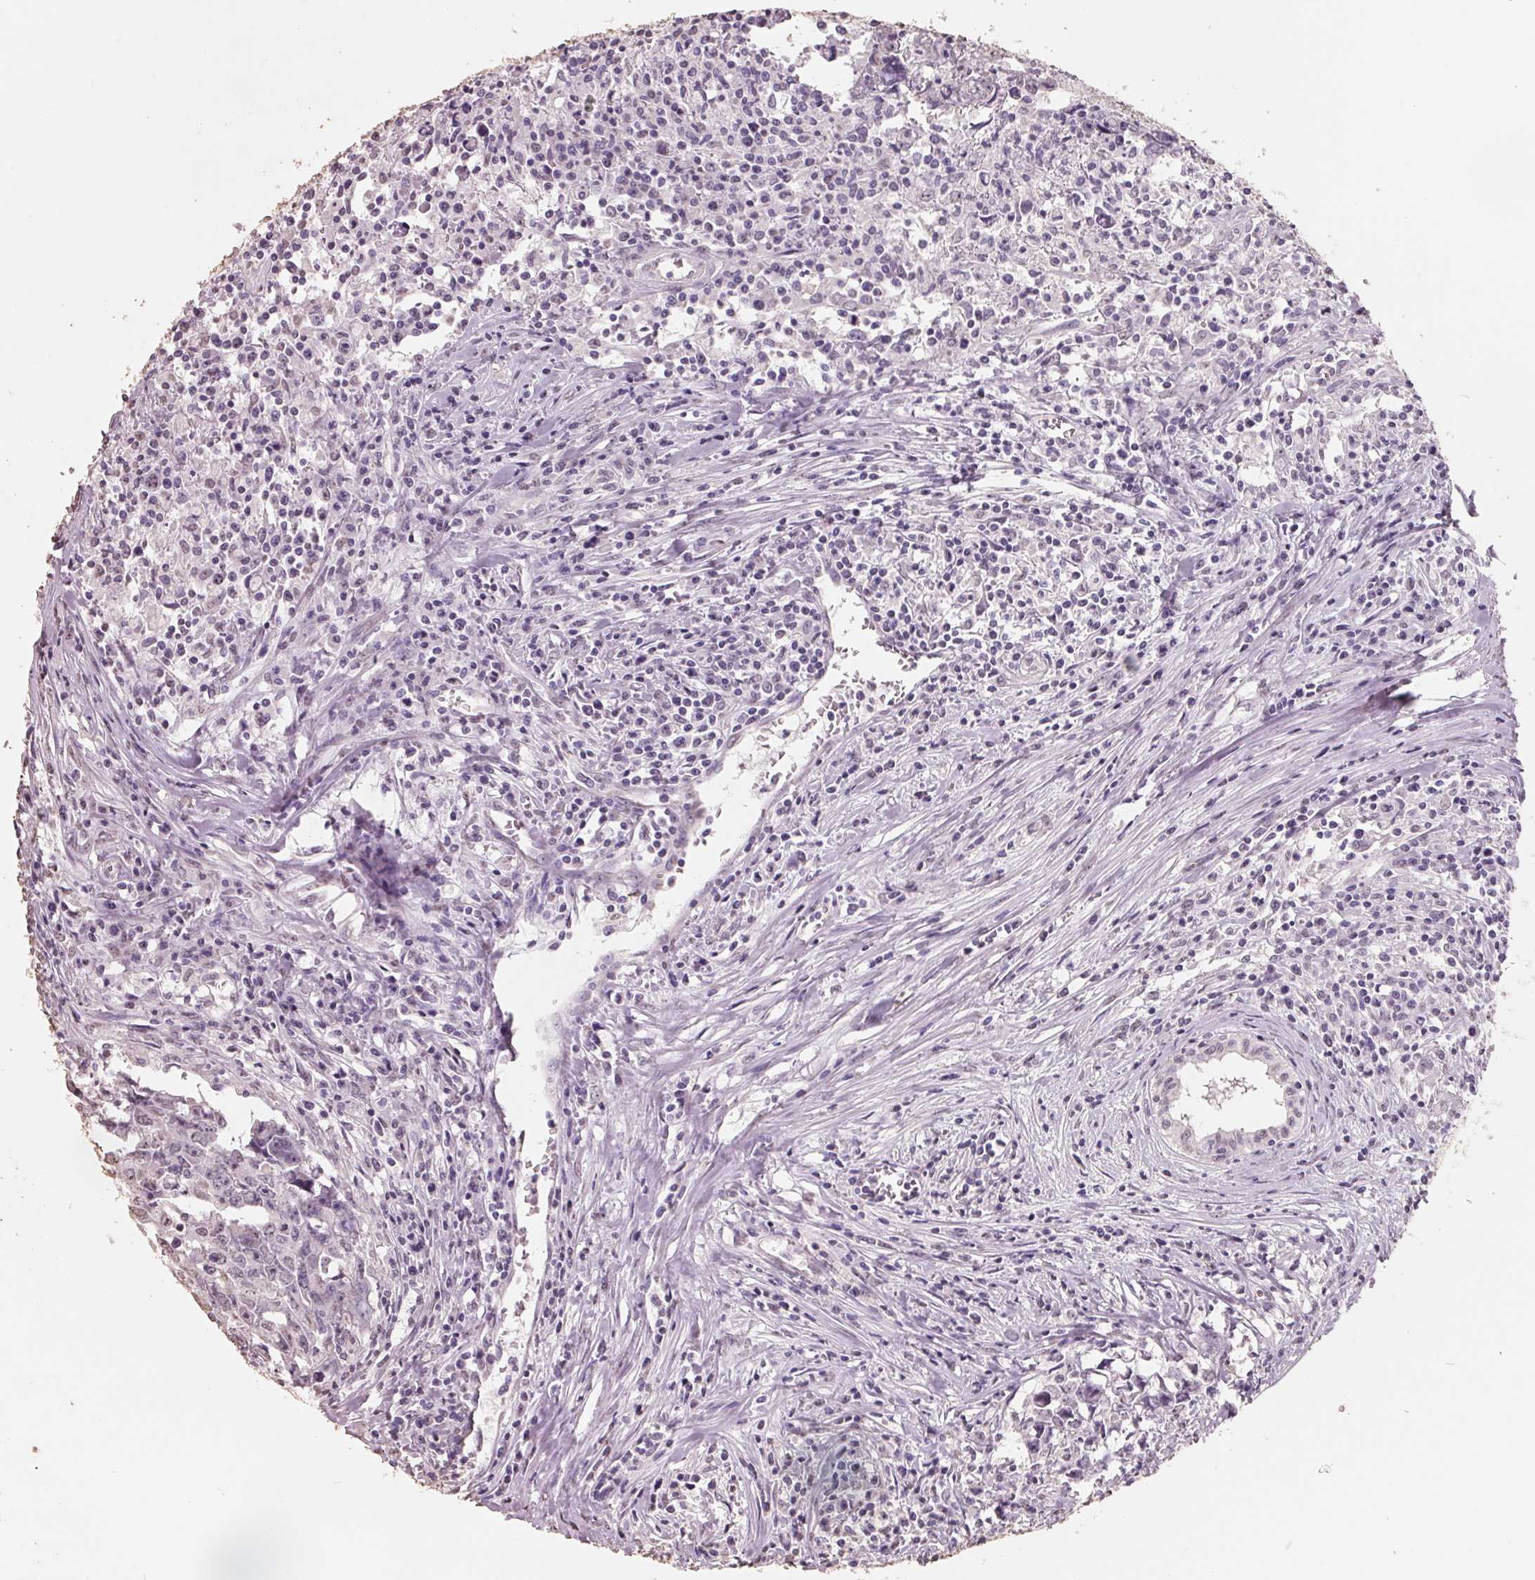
{"staining": {"intensity": "negative", "quantity": "none", "location": "none"}, "tissue": "testis cancer", "cell_type": "Tumor cells", "image_type": "cancer", "snomed": [{"axis": "morphology", "description": "Carcinoma, Embryonal, NOS"}, {"axis": "topography", "description": "Testis"}], "caption": "An IHC image of testis cancer (embryonal carcinoma) is shown. There is no staining in tumor cells of testis cancer (embryonal carcinoma).", "gene": "FTCD", "patient": {"sex": "male", "age": 22}}